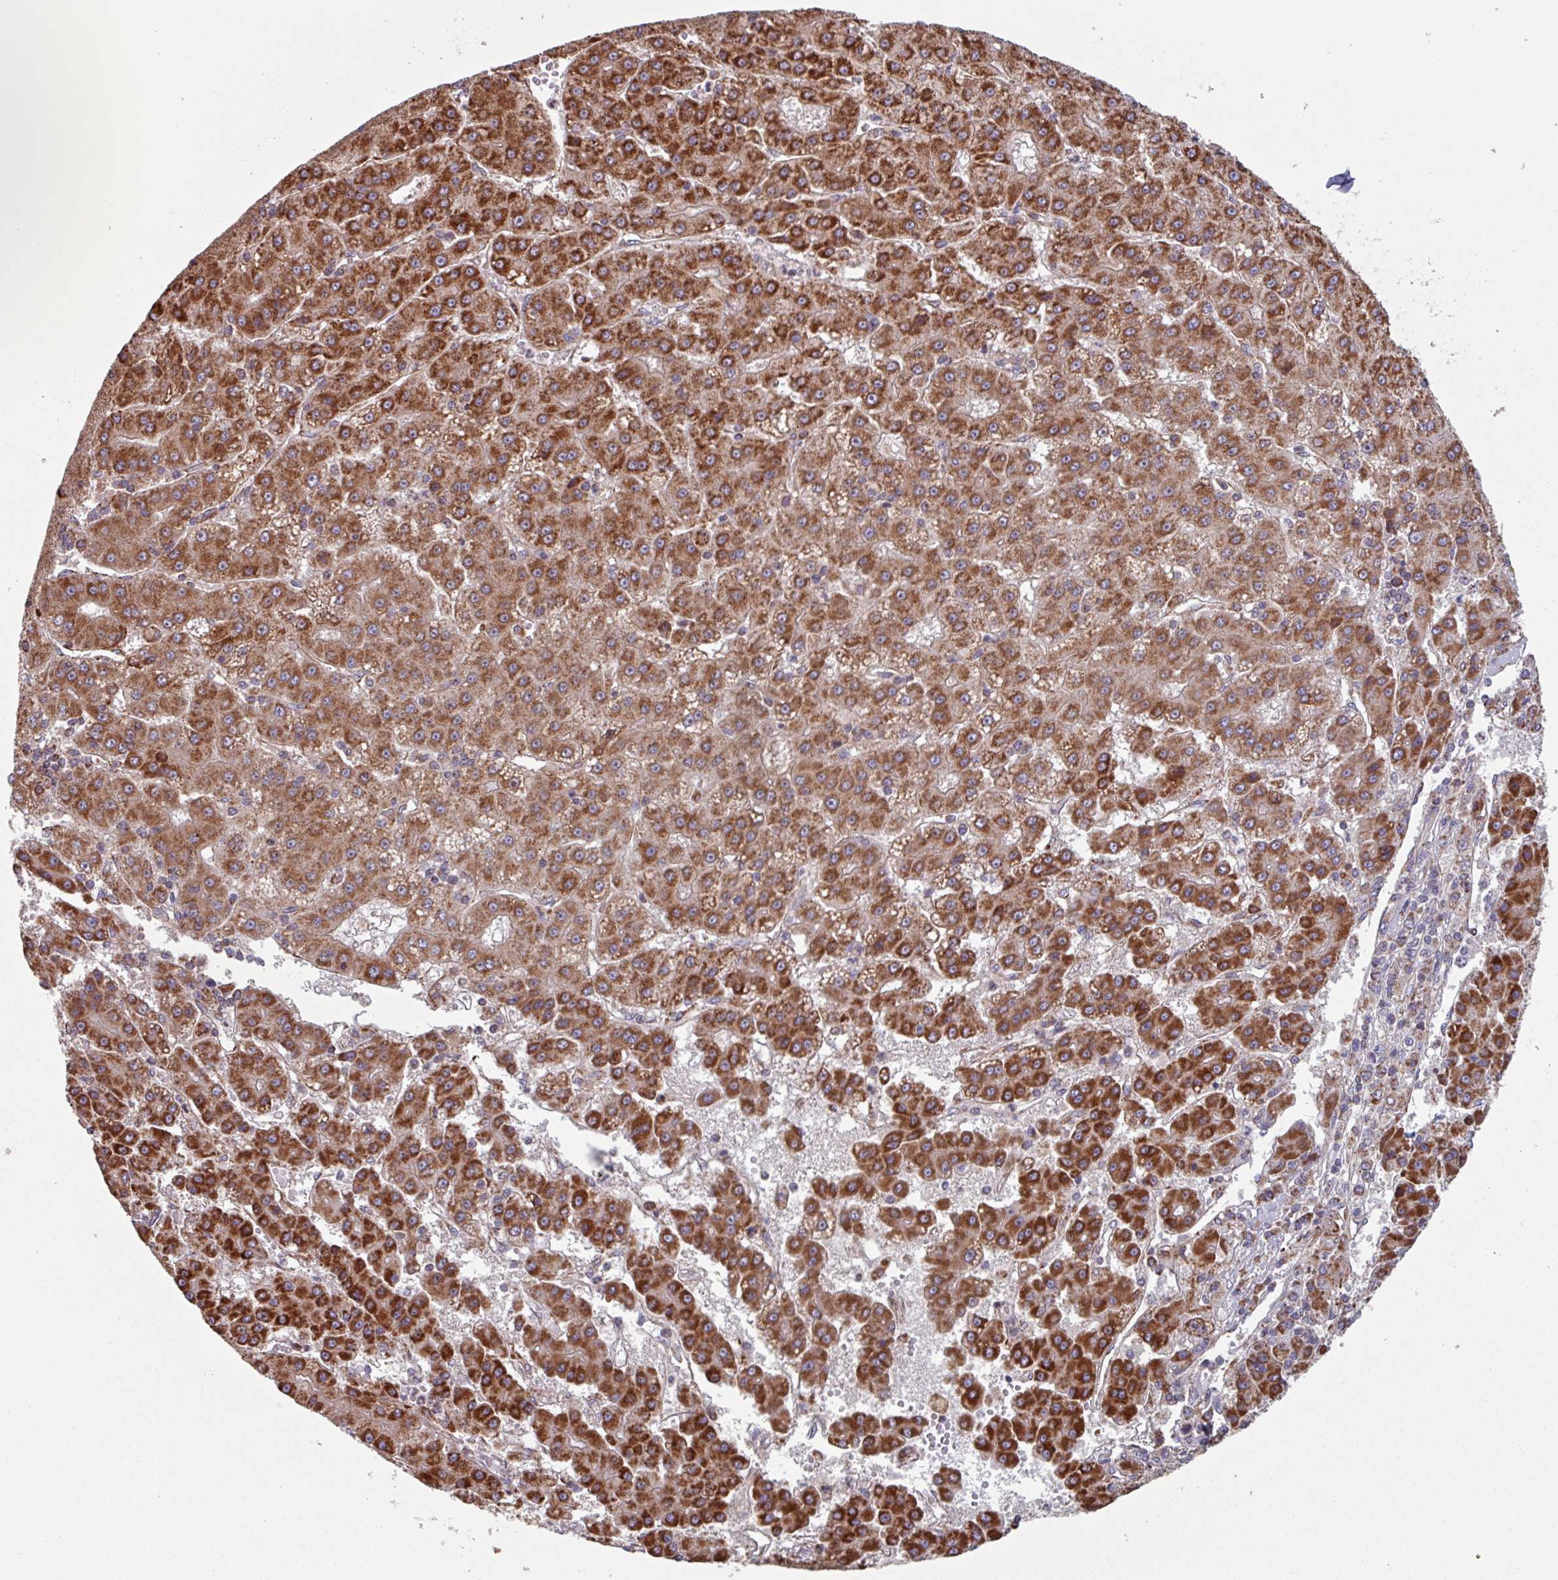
{"staining": {"intensity": "strong", "quantity": ">75%", "location": "cytoplasmic/membranous"}, "tissue": "liver cancer", "cell_type": "Tumor cells", "image_type": "cancer", "snomed": [{"axis": "morphology", "description": "Carcinoma, Hepatocellular, NOS"}, {"axis": "topography", "description": "Liver"}], "caption": "Human hepatocellular carcinoma (liver) stained with a protein marker exhibits strong staining in tumor cells.", "gene": "COX7C", "patient": {"sex": "male", "age": 76}}